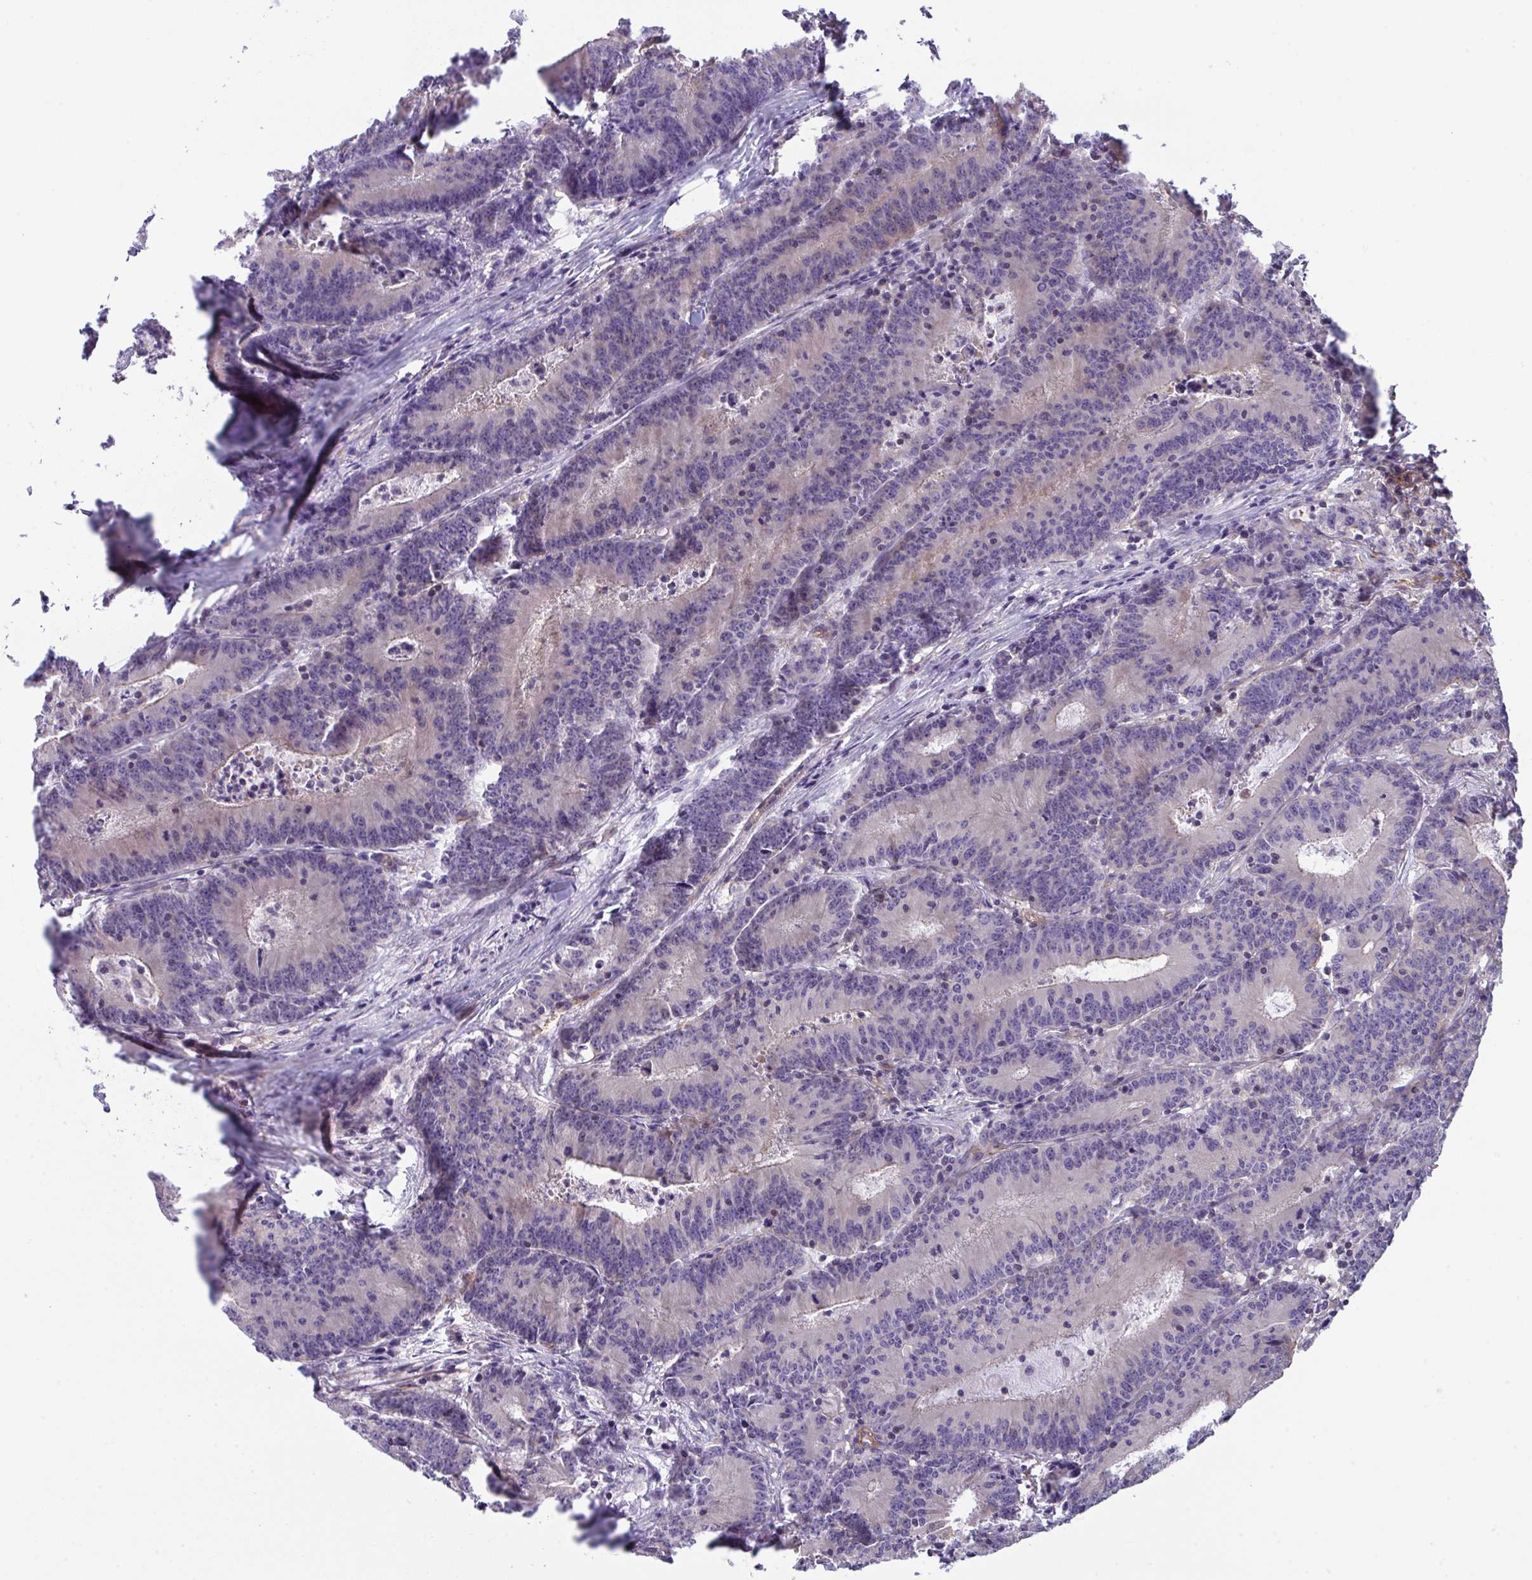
{"staining": {"intensity": "negative", "quantity": "none", "location": "none"}, "tissue": "colorectal cancer", "cell_type": "Tumor cells", "image_type": "cancer", "snomed": [{"axis": "morphology", "description": "Adenocarcinoma, NOS"}, {"axis": "topography", "description": "Colon"}], "caption": "Immunohistochemistry micrograph of neoplastic tissue: colorectal cancer (adenocarcinoma) stained with DAB (3,3'-diaminobenzidine) displays no significant protein staining in tumor cells. Nuclei are stained in blue.", "gene": "MYL12A", "patient": {"sex": "female", "age": 78}}